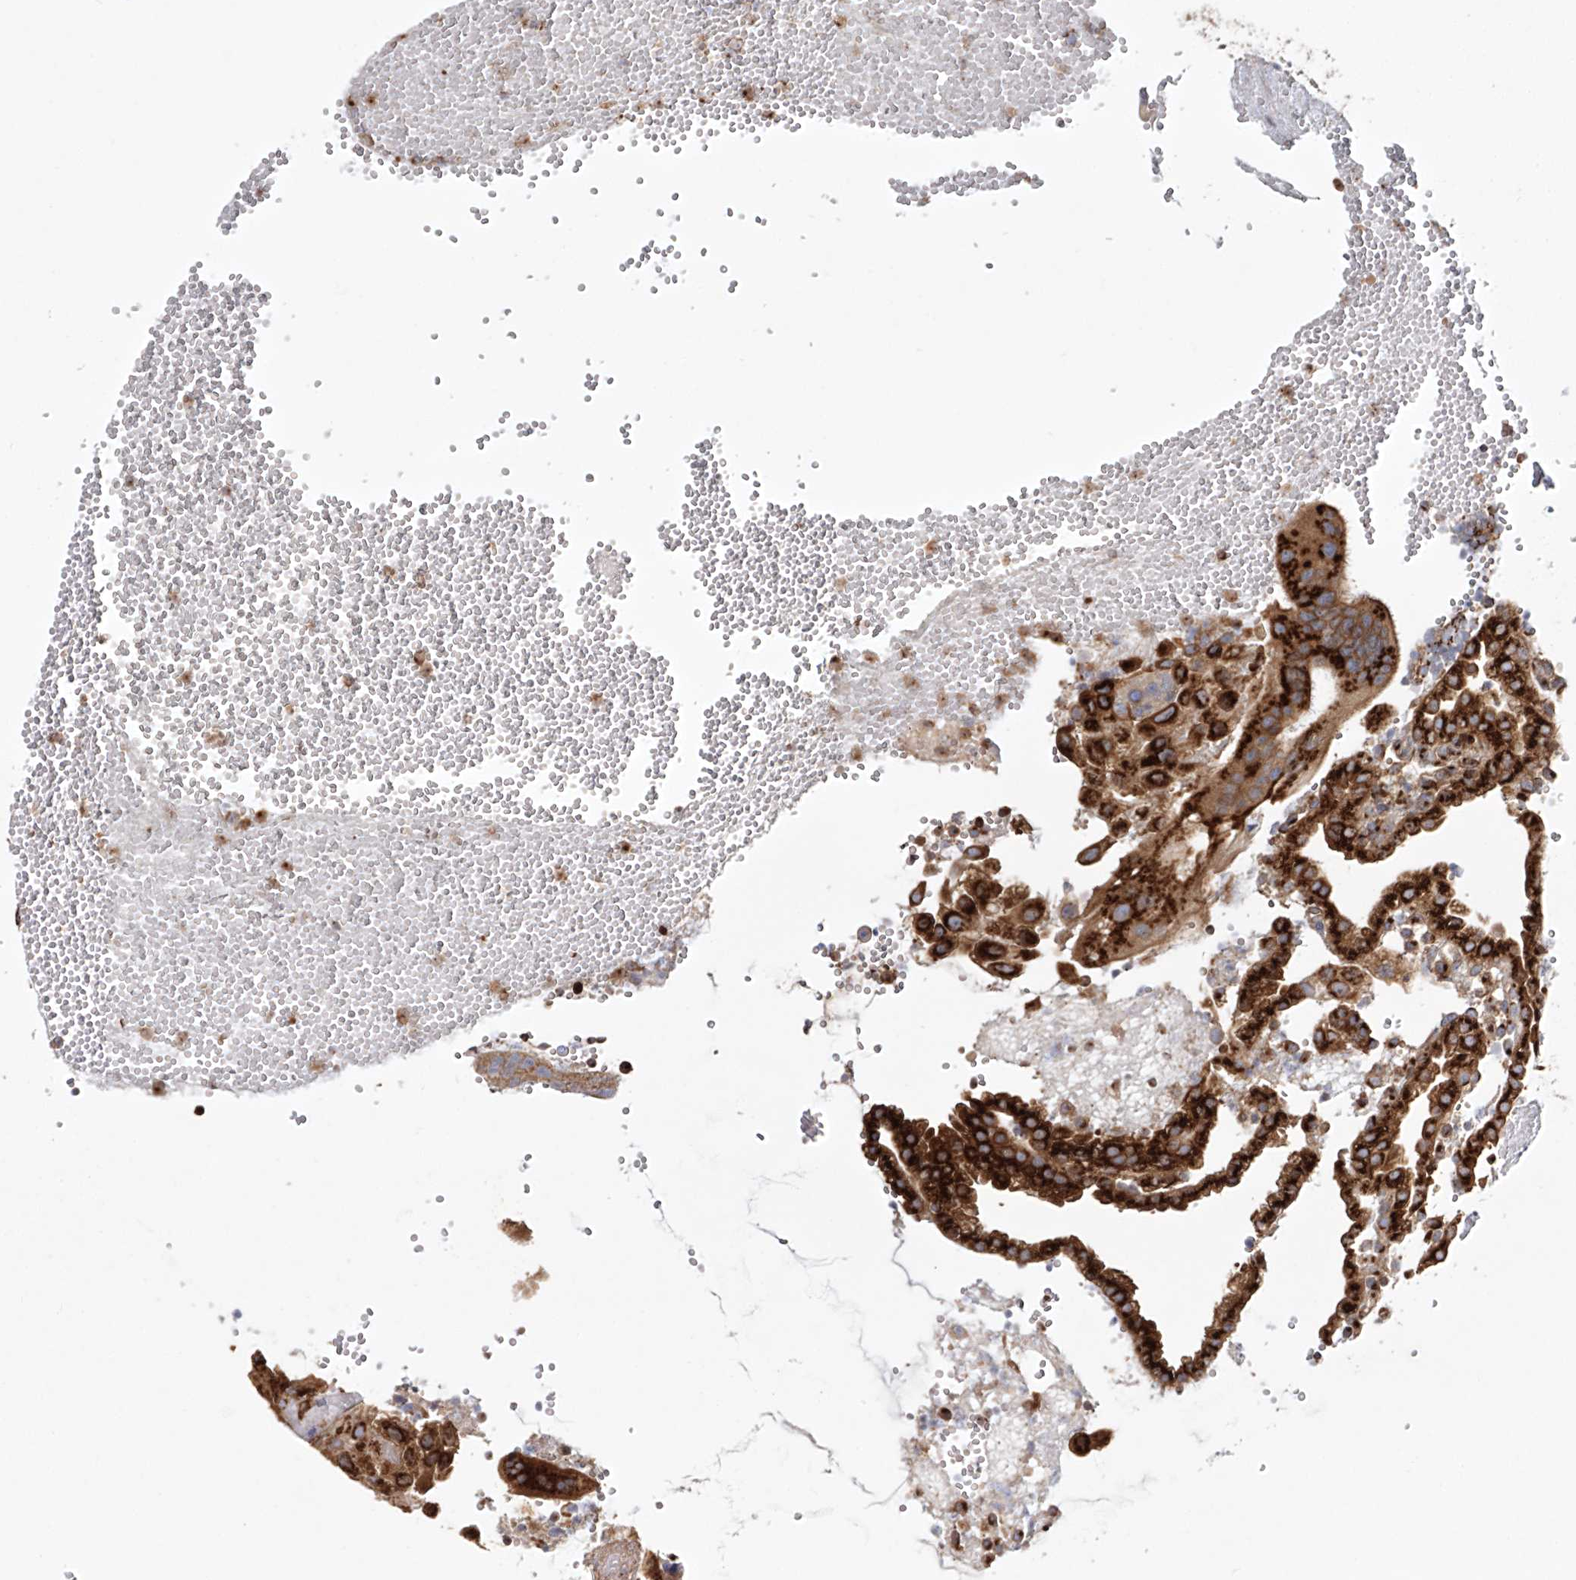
{"staining": {"intensity": "strong", "quantity": ">75%", "location": "cytoplasmic/membranous"}, "tissue": "placenta", "cell_type": "Decidual cells", "image_type": "normal", "snomed": [{"axis": "morphology", "description": "Normal tissue, NOS"}, {"axis": "topography", "description": "Placenta"}], "caption": "Immunohistochemistry (IHC) micrograph of normal placenta stained for a protein (brown), which displays high levels of strong cytoplasmic/membranous positivity in about >75% of decidual cells.", "gene": "ARCN1", "patient": {"sex": "female", "age": 18}}